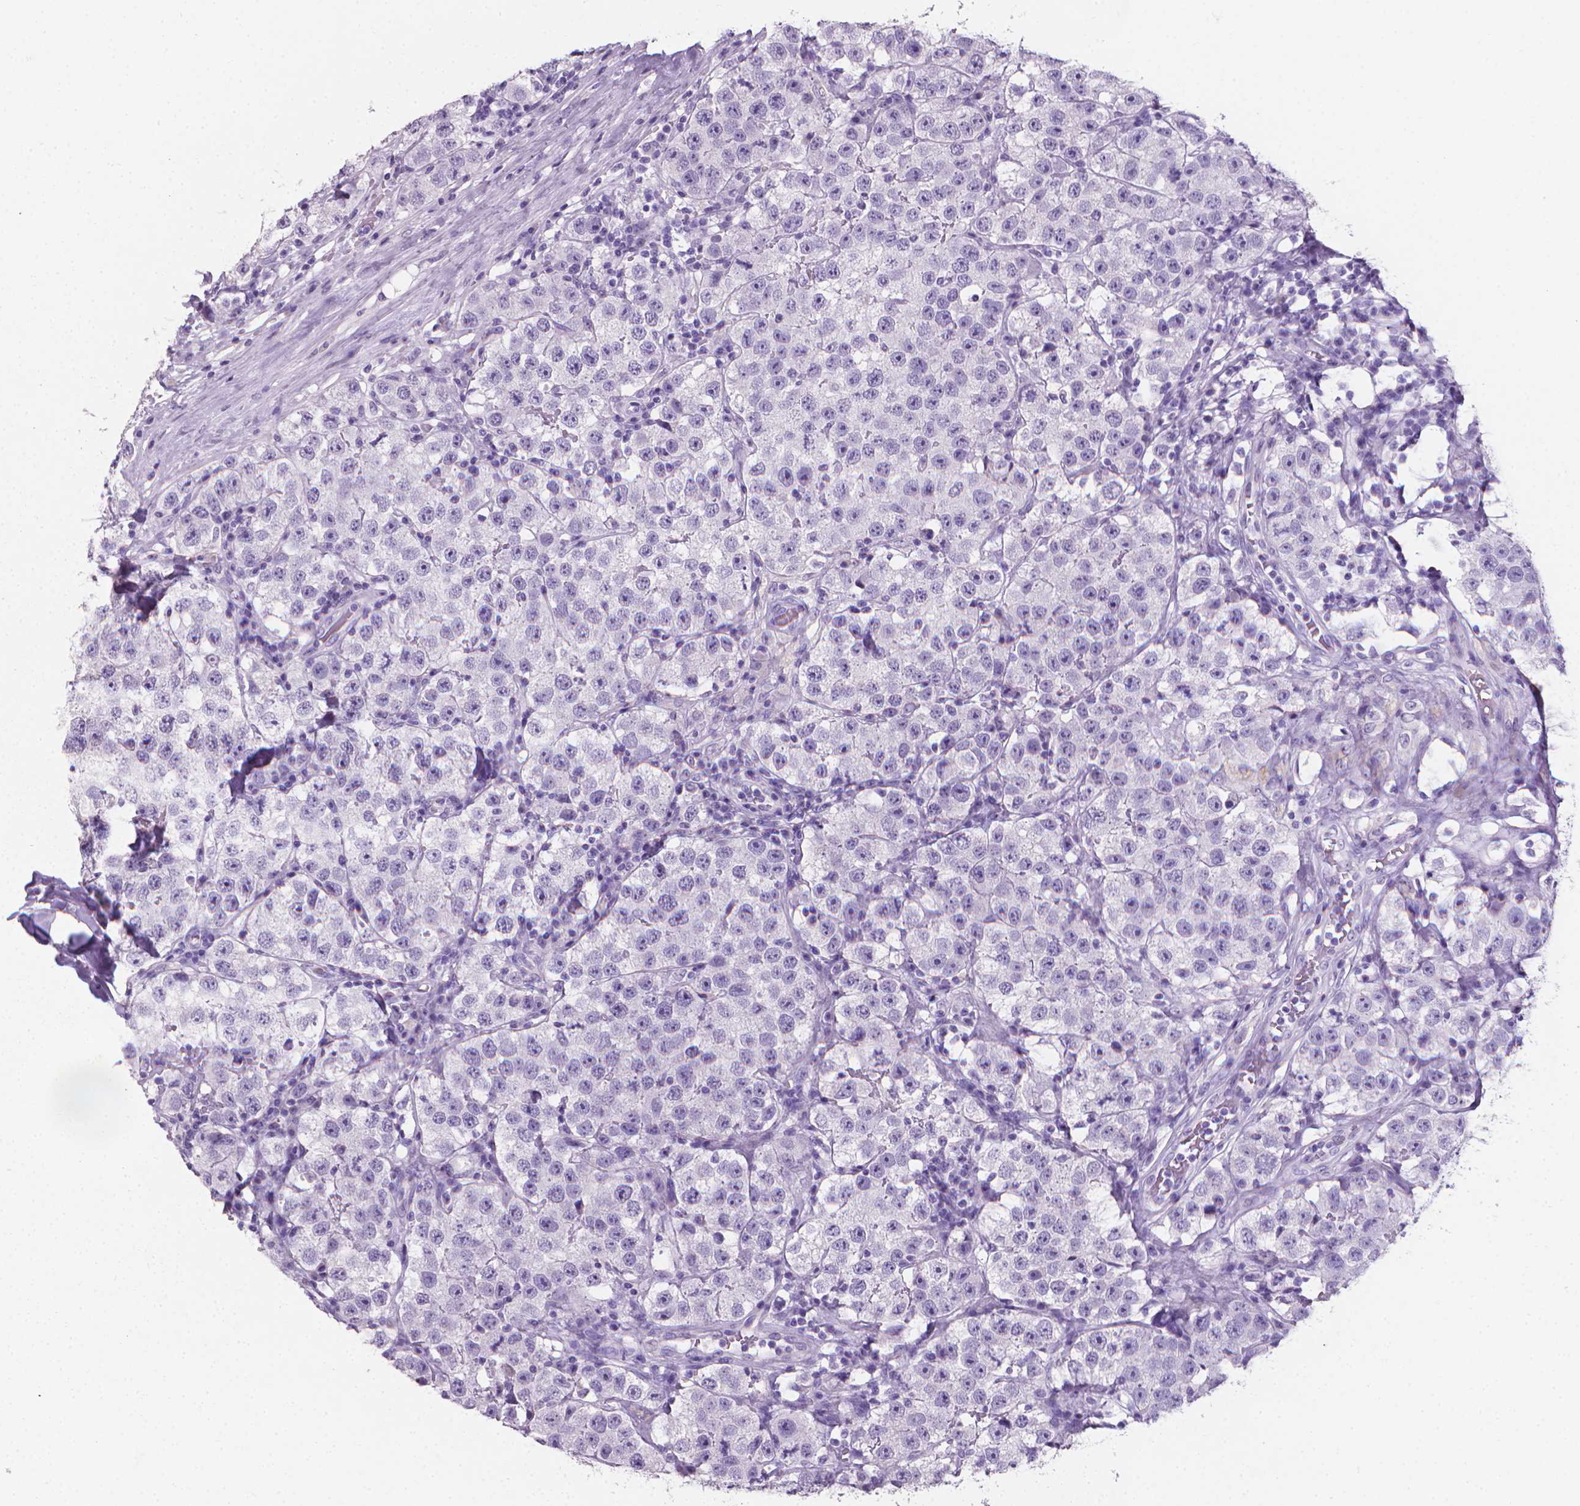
{"staining": {"intensity": "negative", "quantity": "none", "location": "none"}, "tissue": "testis cancer", "cell_type": "Tumor cells", "image_type": "cancer", "snomed": [{"axis": "morphology", "description": "Seminoma, NOS"}, {"axis": "topography", "description": "Testis"}], "caption": "Immunohistochemical staining of testis seminoma shows no significant positivity in tumor cells.", "gene": "XPNPEP2", "patient": {"sex": "male", "age": 34}}